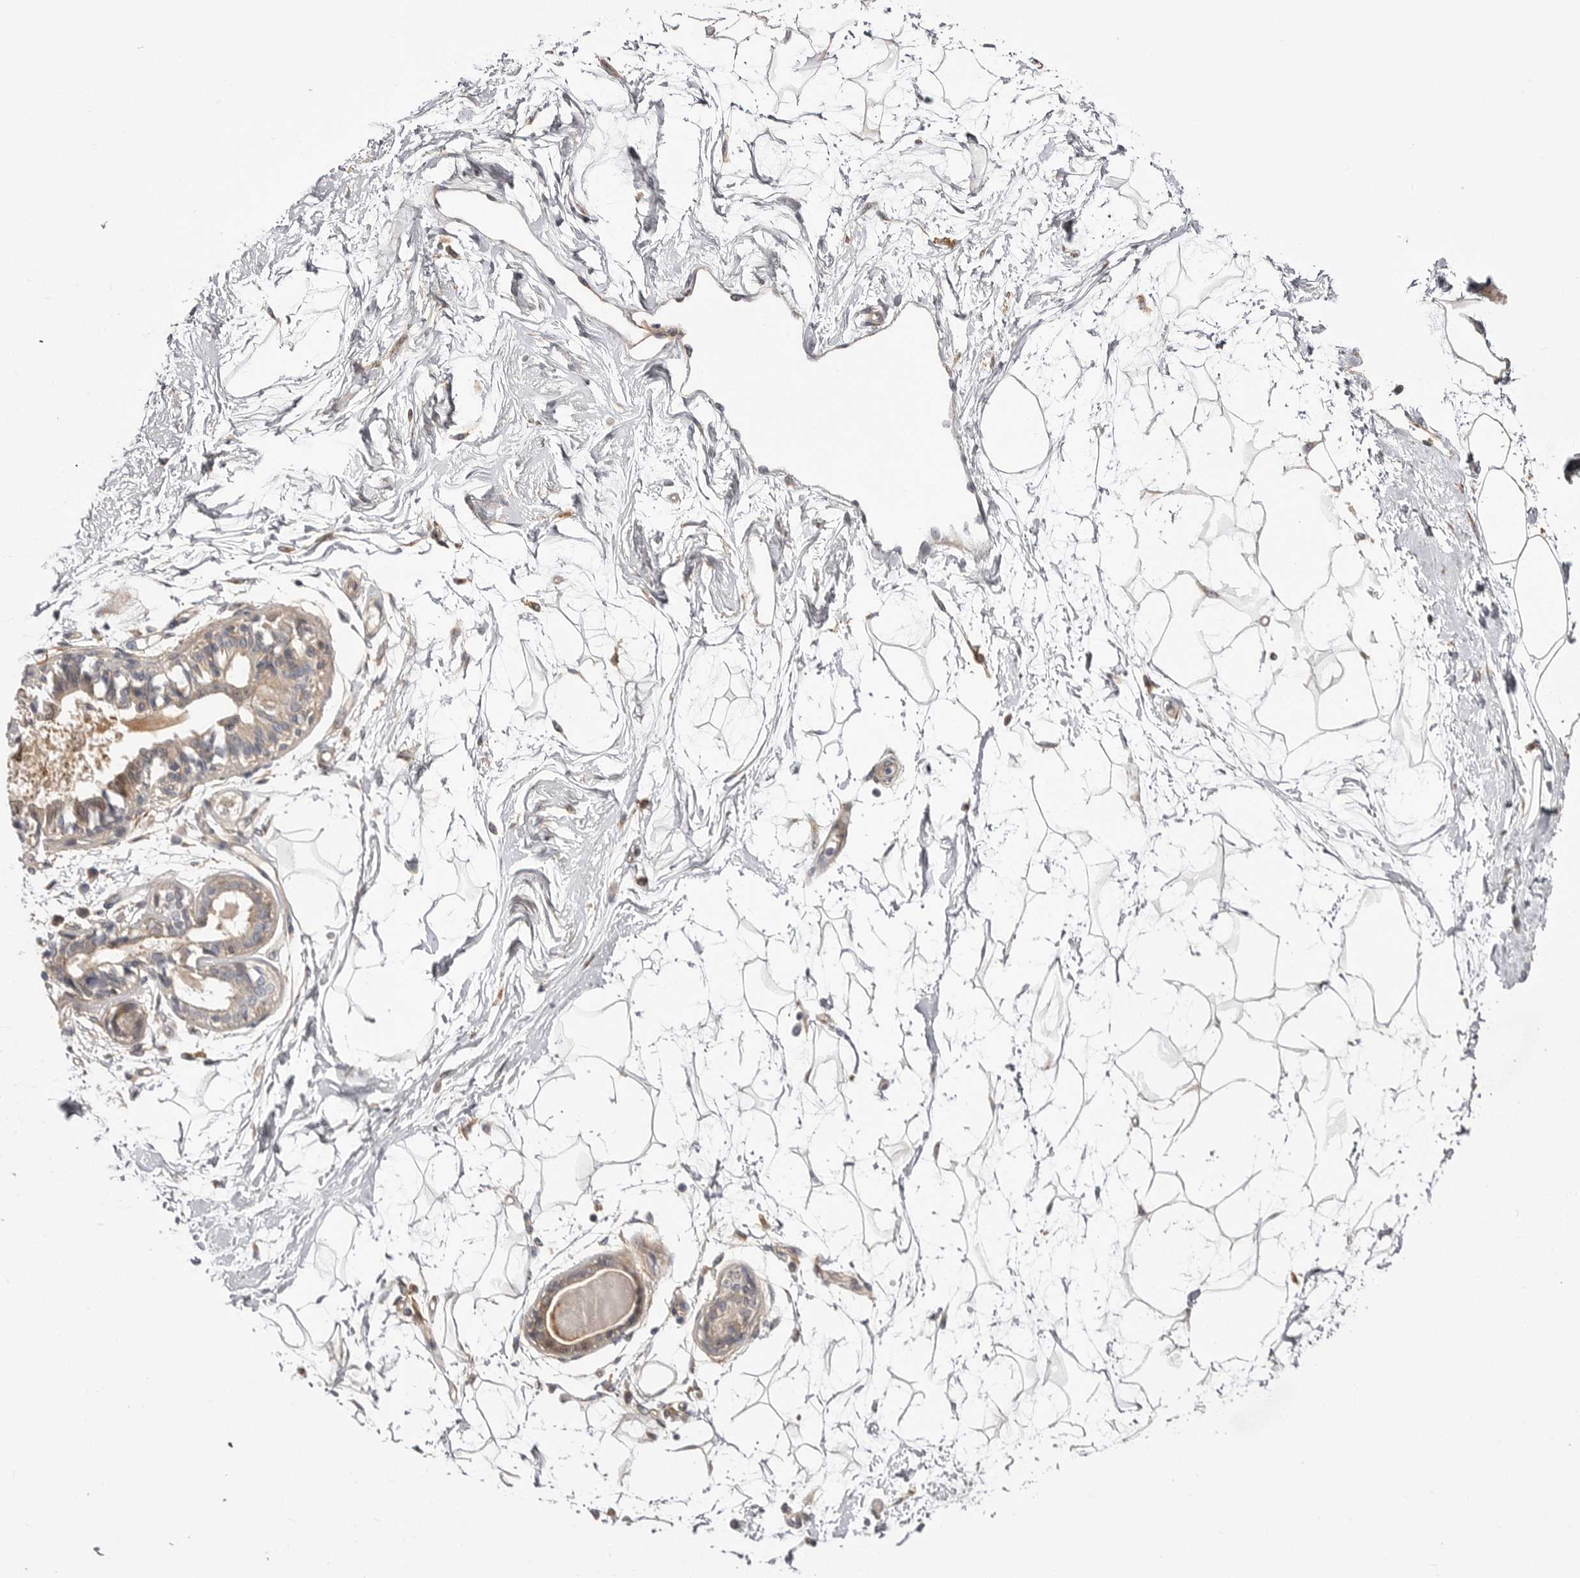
{"staining": {"intensity": "weak", "quantity": ">75%", "location": "cytoplasmic/membranous"}, "tissue": "breast", "cell_type": "Adipocytes", "image_type": "normal", "snomed": [{"axis": "morphology", "description": "Normal tissue, NOS"}, {"axis": "topography", "description": "Breast"}], "caption": "Weak cytoplasmic/membranous protein staining is present in approximately >75% of adipocytes in breast.", "gene": "OSBPL9", "patient": {"sex": "female", "age": 45}}